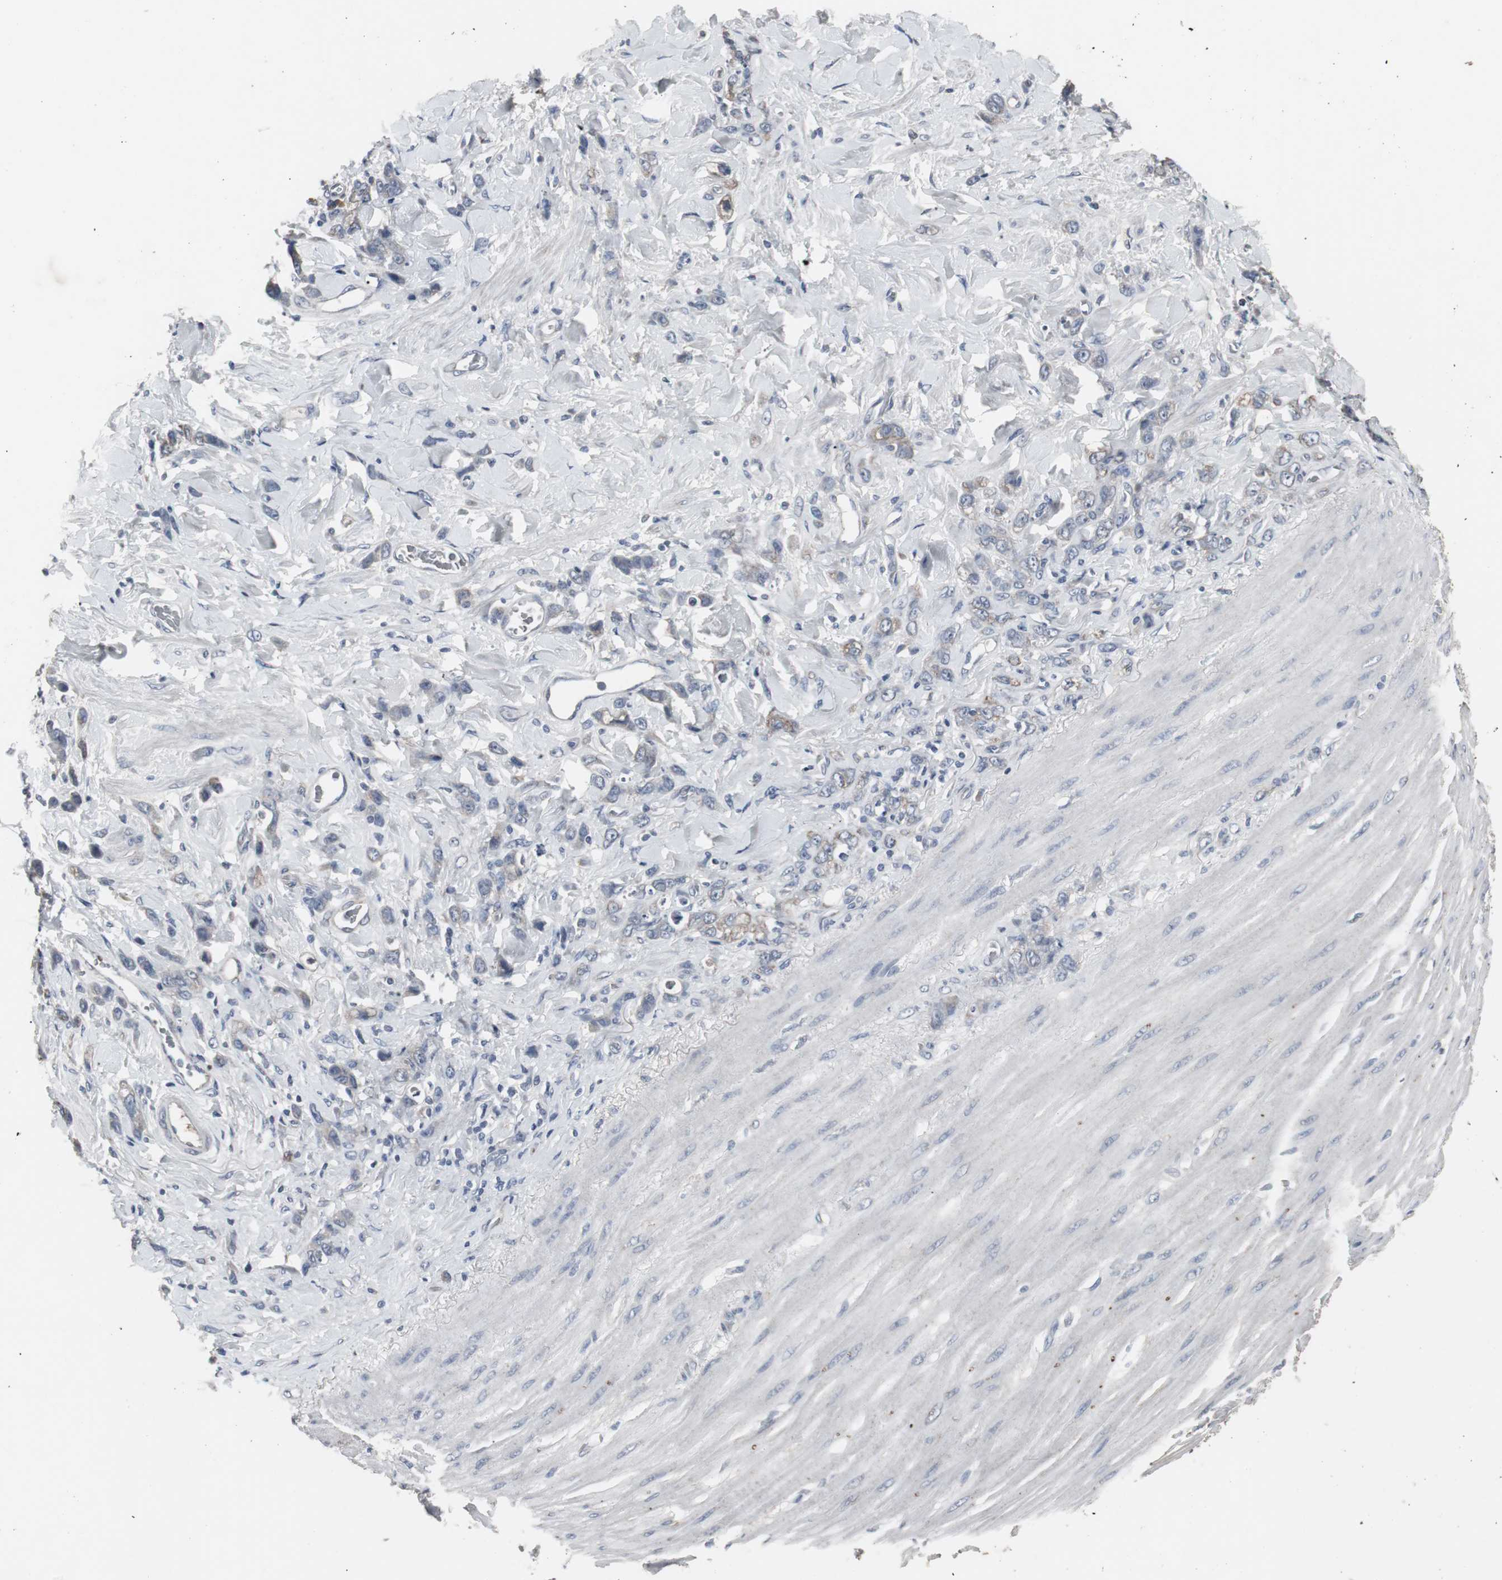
{"staining": {"intensity": "weak", "quantity": "25%-75%", "location": "cytoplasmic/membranous"}, "tissue": "stomach cancer", "cell_type": "Tumor cells", "image_type": "cancer", "snomed": [{"axis": "morphology", "description": "Normal tissue, NOS"}, {"axis": "morphology", "description": "Adenocarcinoma, NOS"}, {"axis": "topography", "description": "Stomach"}], "caption": "Weak cytoplasmic/membranous protein expression is appreciated in approximately 25%-75% of tumor cells in stomach adenocarcinoma. The staining was performed using DAB (3,3'-diaminobenzidine) to visualize the protein expression in brown, while the nuclei were stained in blue with hematoxylin (Magnification: 20x).", "gene": "ACAA1", "patient": {"sex": "male", "age": 82}}